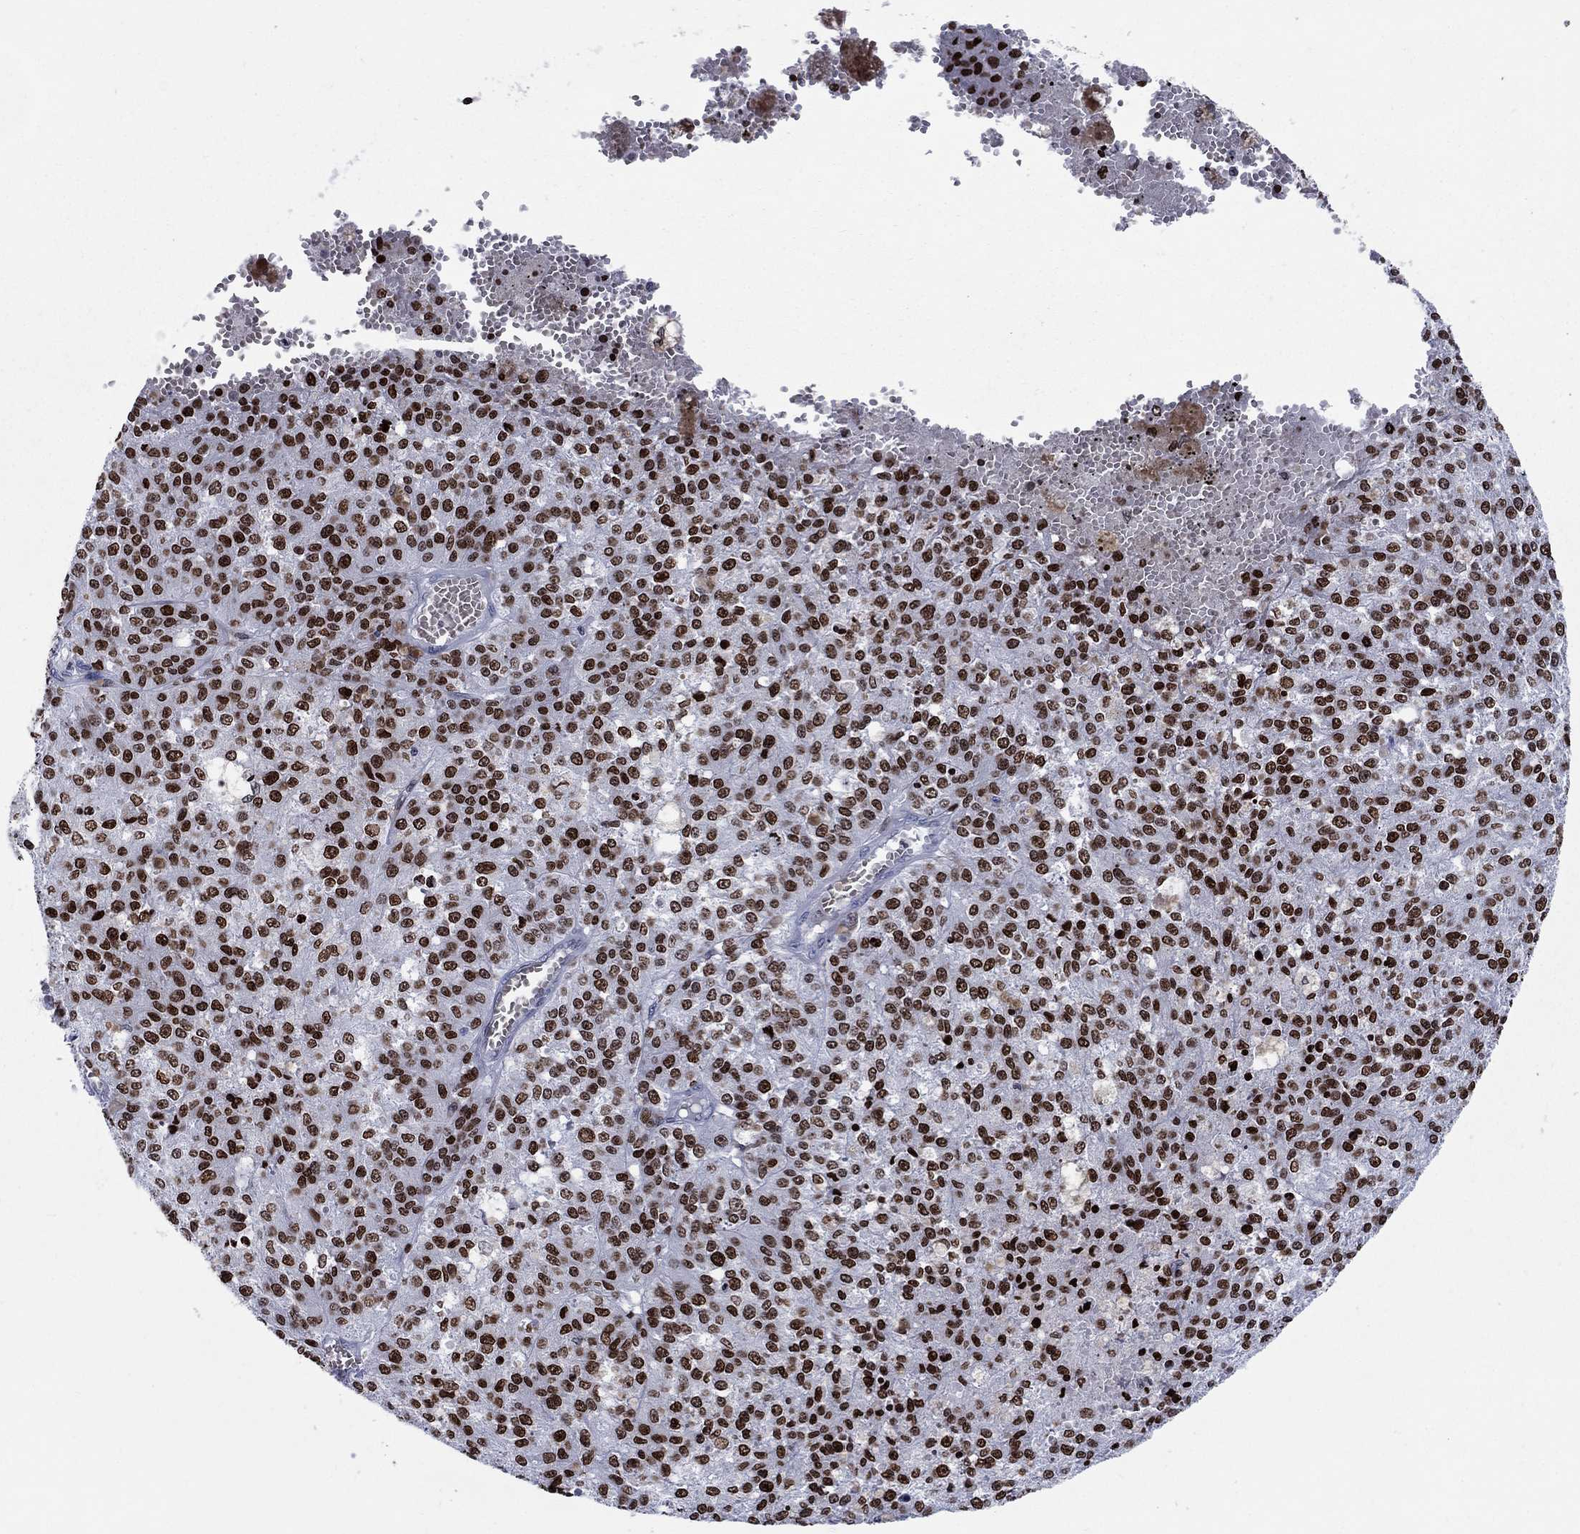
{"staining": {"intensity": "strong", "quantity": "25%-75%", "location": "nuclear"}, "tissue": "melanoma", "cell_type": "Tumor cells", "image_type": "cancer", "snomed": [{"axis": "morphology", "description": "Malignant melanoma, Metastatic site"}, {"axis": "topography", "description": "Lymph node"}], "caption": "A high-resolution histopathology image shows IHC staining of melanoma, which shows strong nuclear staining in about 25%-75% of tumor cells. The staining was performed using DAB (3,3'-diaminobenzidine) to visualize the protein expression in brown, while the nuclei were stained in blue with hematoxylin (Magnification: 20x).", "gene": "HMGA1", "patient": {"sex": "female", "age": 64}}